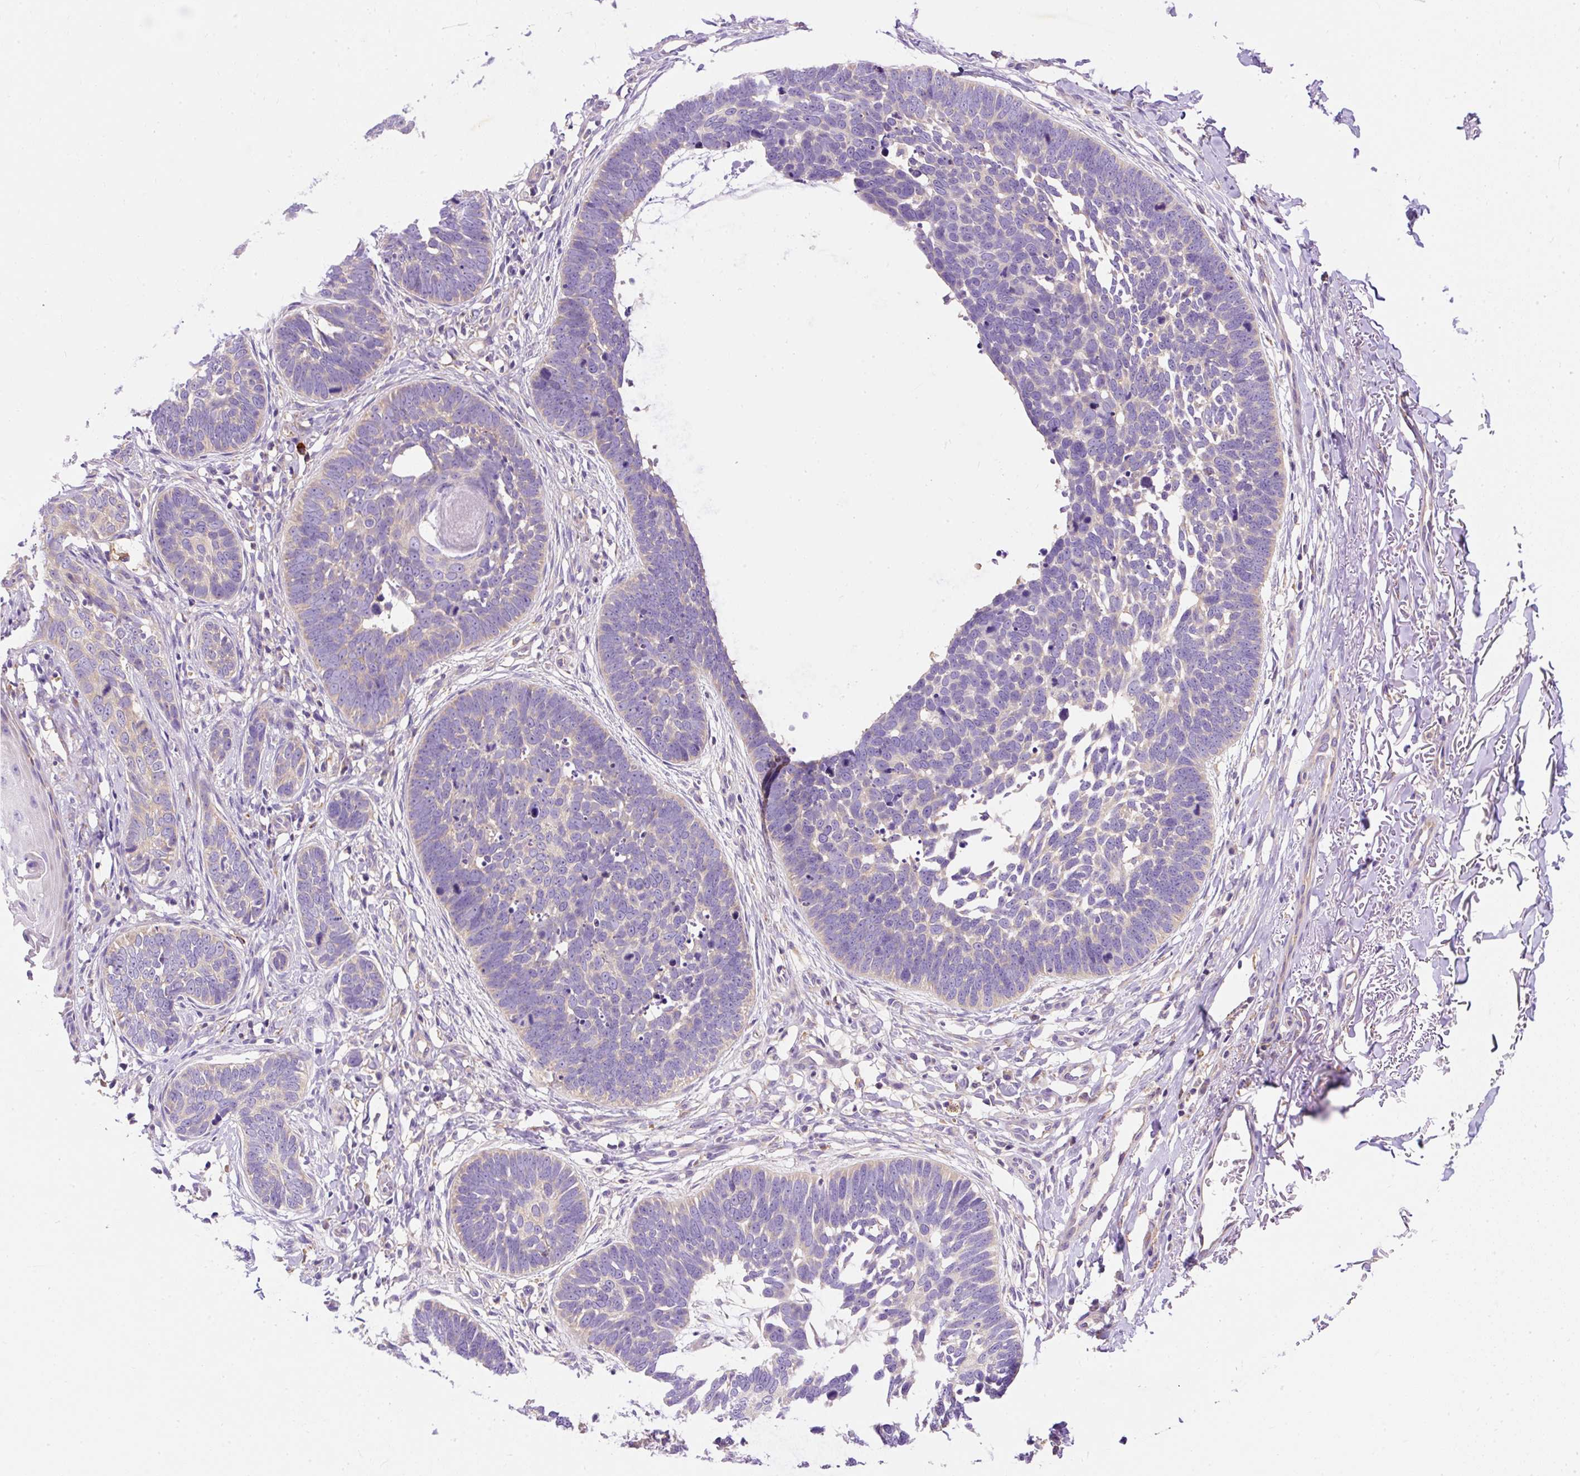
{"staining": {"intensity": "negative", "quantity": "none", "location": "none"}, "tissue": "skin cancer", "cell_type": "Tumor cells", "image_type": "cancer", "snomed": [{"axis": "morphology", "description": "Normal tissue, NOS"}, {"axis": "morphology", "description": "Basal cell carcinoma"}, {"axis": "topography", "description": "Skin"}], "caption": "This is a image of immunohistochemistry staining of skin cancer (basal cell carcinoma), which shows no positivity in tumor cells.", "gene": "OR4K15", "patient": {"sex": "male", "age": 77}}